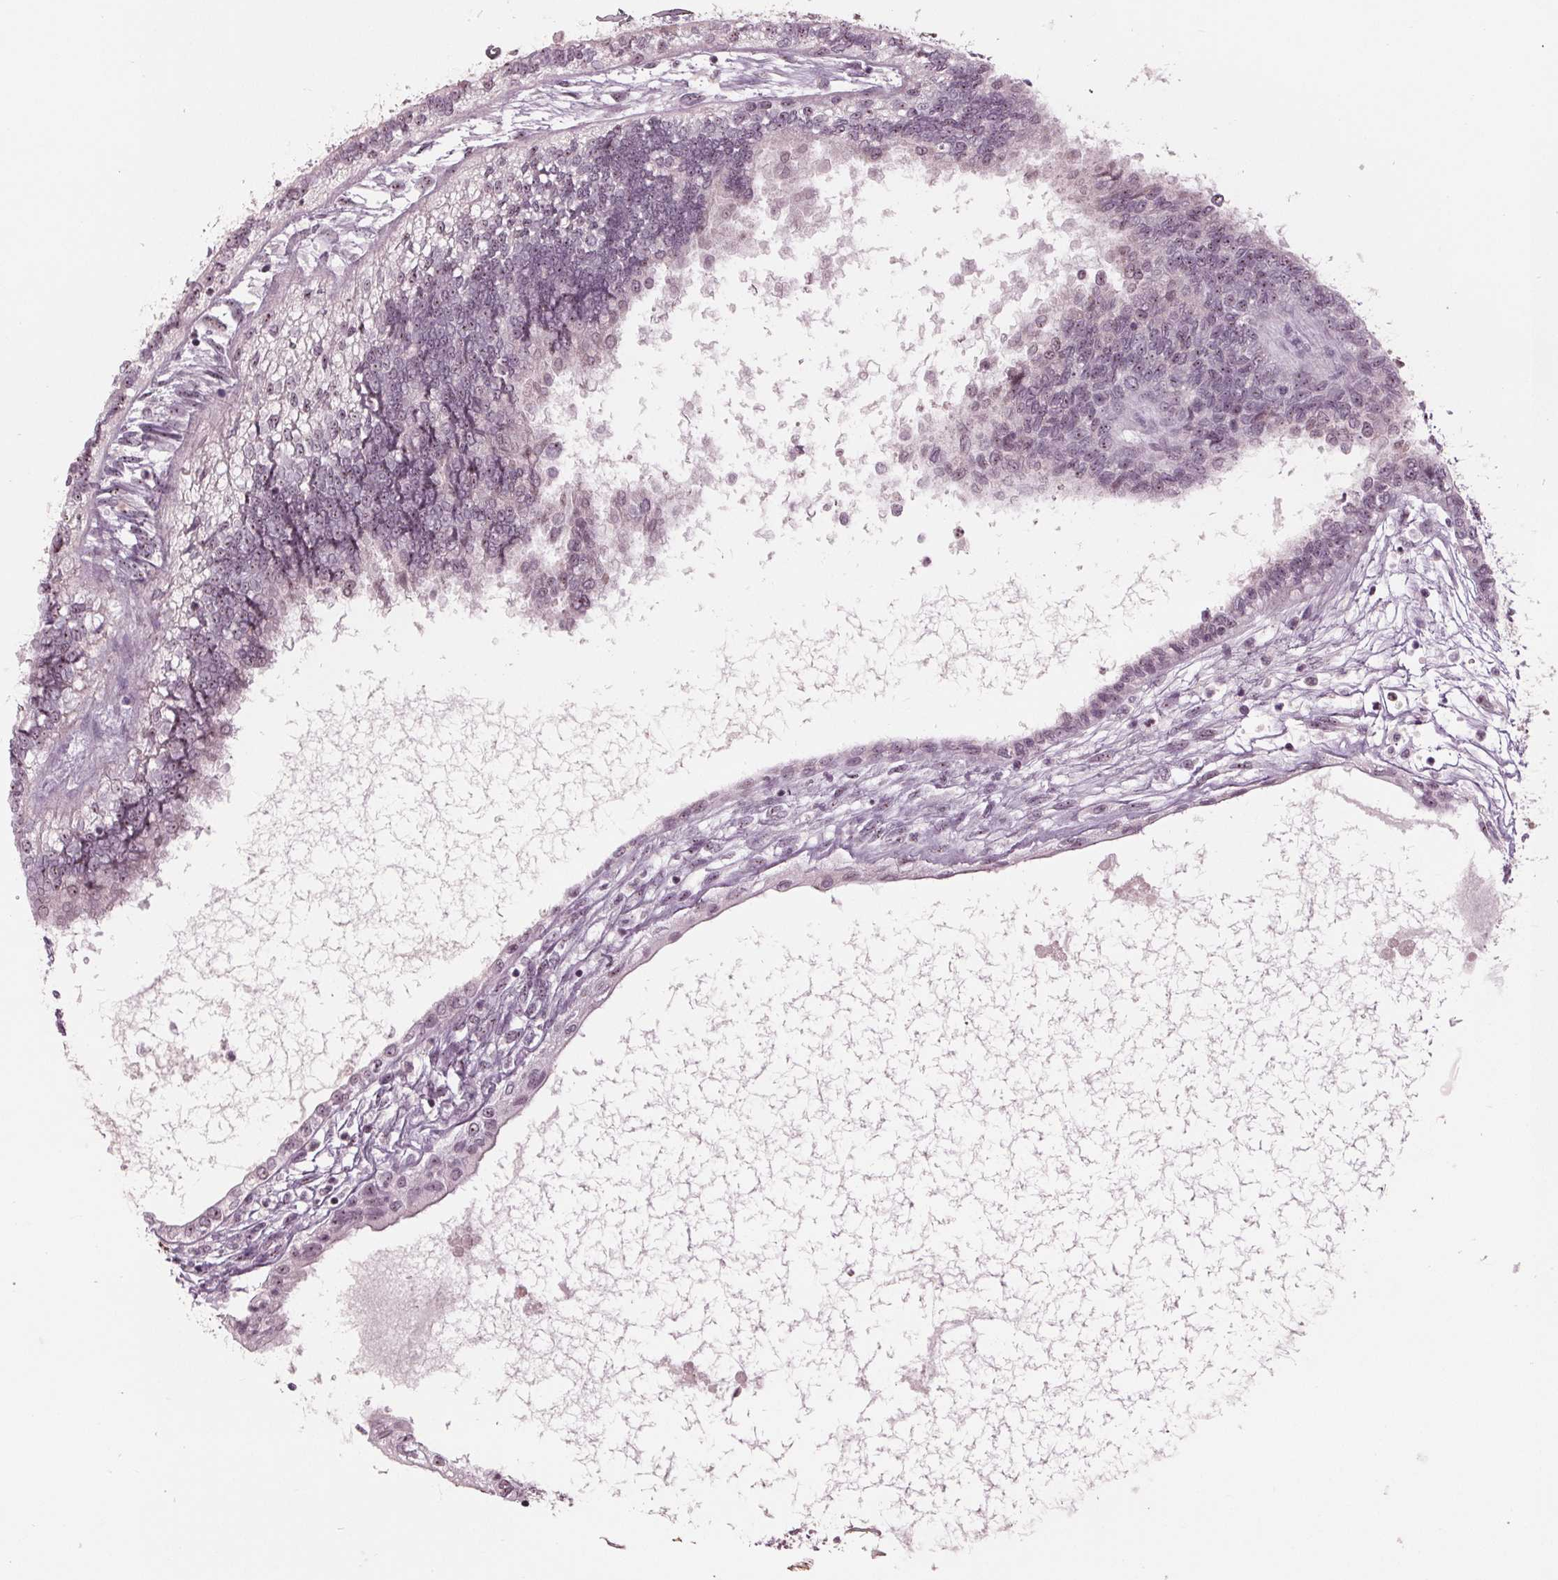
{"staining": {"intensity": "negative", "quantity": "none", "location": "none"}, "tissue": "testis cancer", "cell_type": "Tumor cells", "image_type": "cancer", "snomed": [{"axis": "morphology", "description": "Carcinoma, Embryonal, NOS"}, {"axis": "topography", "description": "Testis"}], "caption": "IHC image of neoplastic tissue: human testis embryonal carcinoma stained with DAB (3,3'-diaminobenzidine) displays no significant protein positivity in tumor cells. (DAB immunohistochemistry visualized using brightfield microscopy, high magnification).", "gene": "ADPRHL1", "patient": {"sex": "male", "age": 37}}